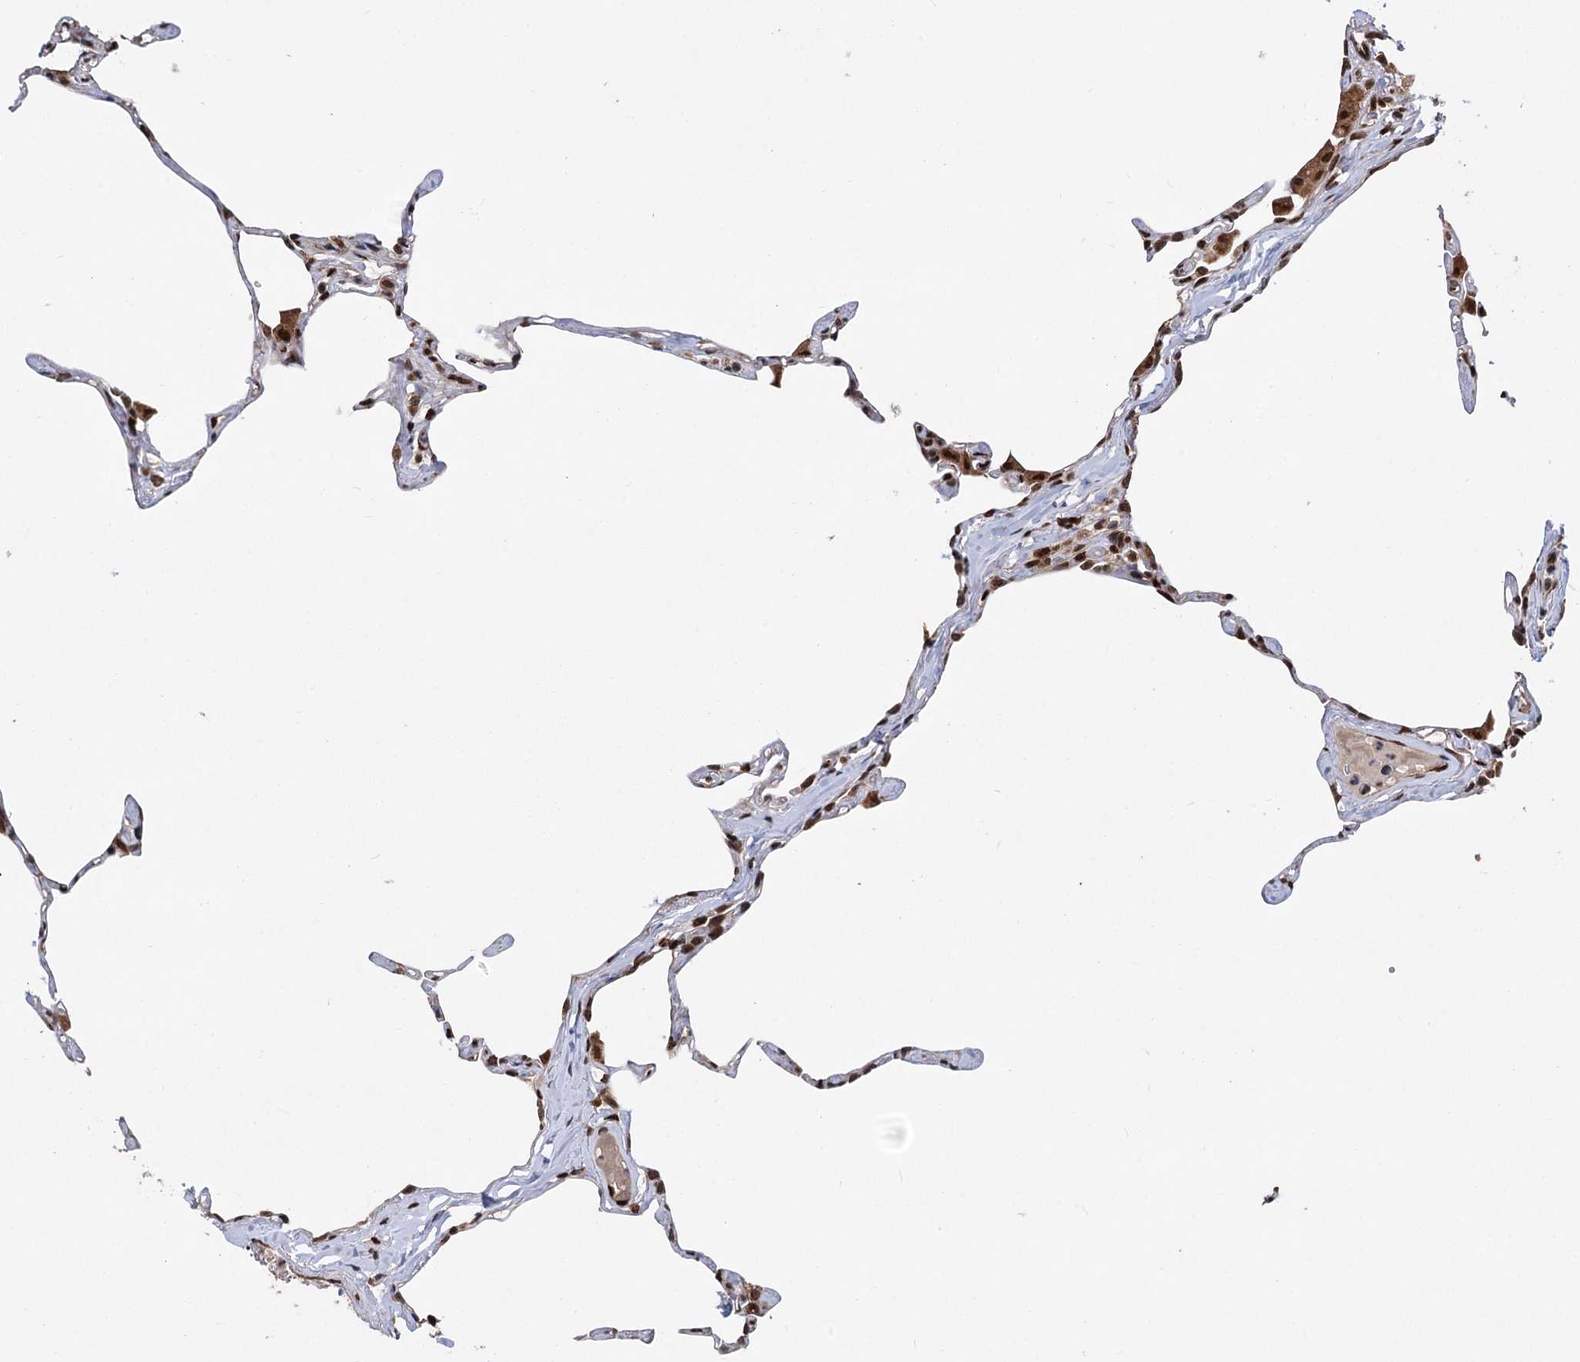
{"staining": {"intensity": "moderate", "quantity": "25%-75%", "location": "cytoplasmic/membranous,nuclear"}, "tissue": "lung", "cell_type": "Alveolar cells", "image_type": "normal", "snomed": [{"axis": "morphology", "description": "Normal tissue, NOS"}, {"axis": "topography", "description": "Lung"}], "caption": "The histopathology image shows staining of normal lung, revealing moderate cytoplasmic/membranous,nuclear protein expression (brown color) within alveolar cells.", "gene": "MESD", "patient": {"sex": "male", "age": 65}}